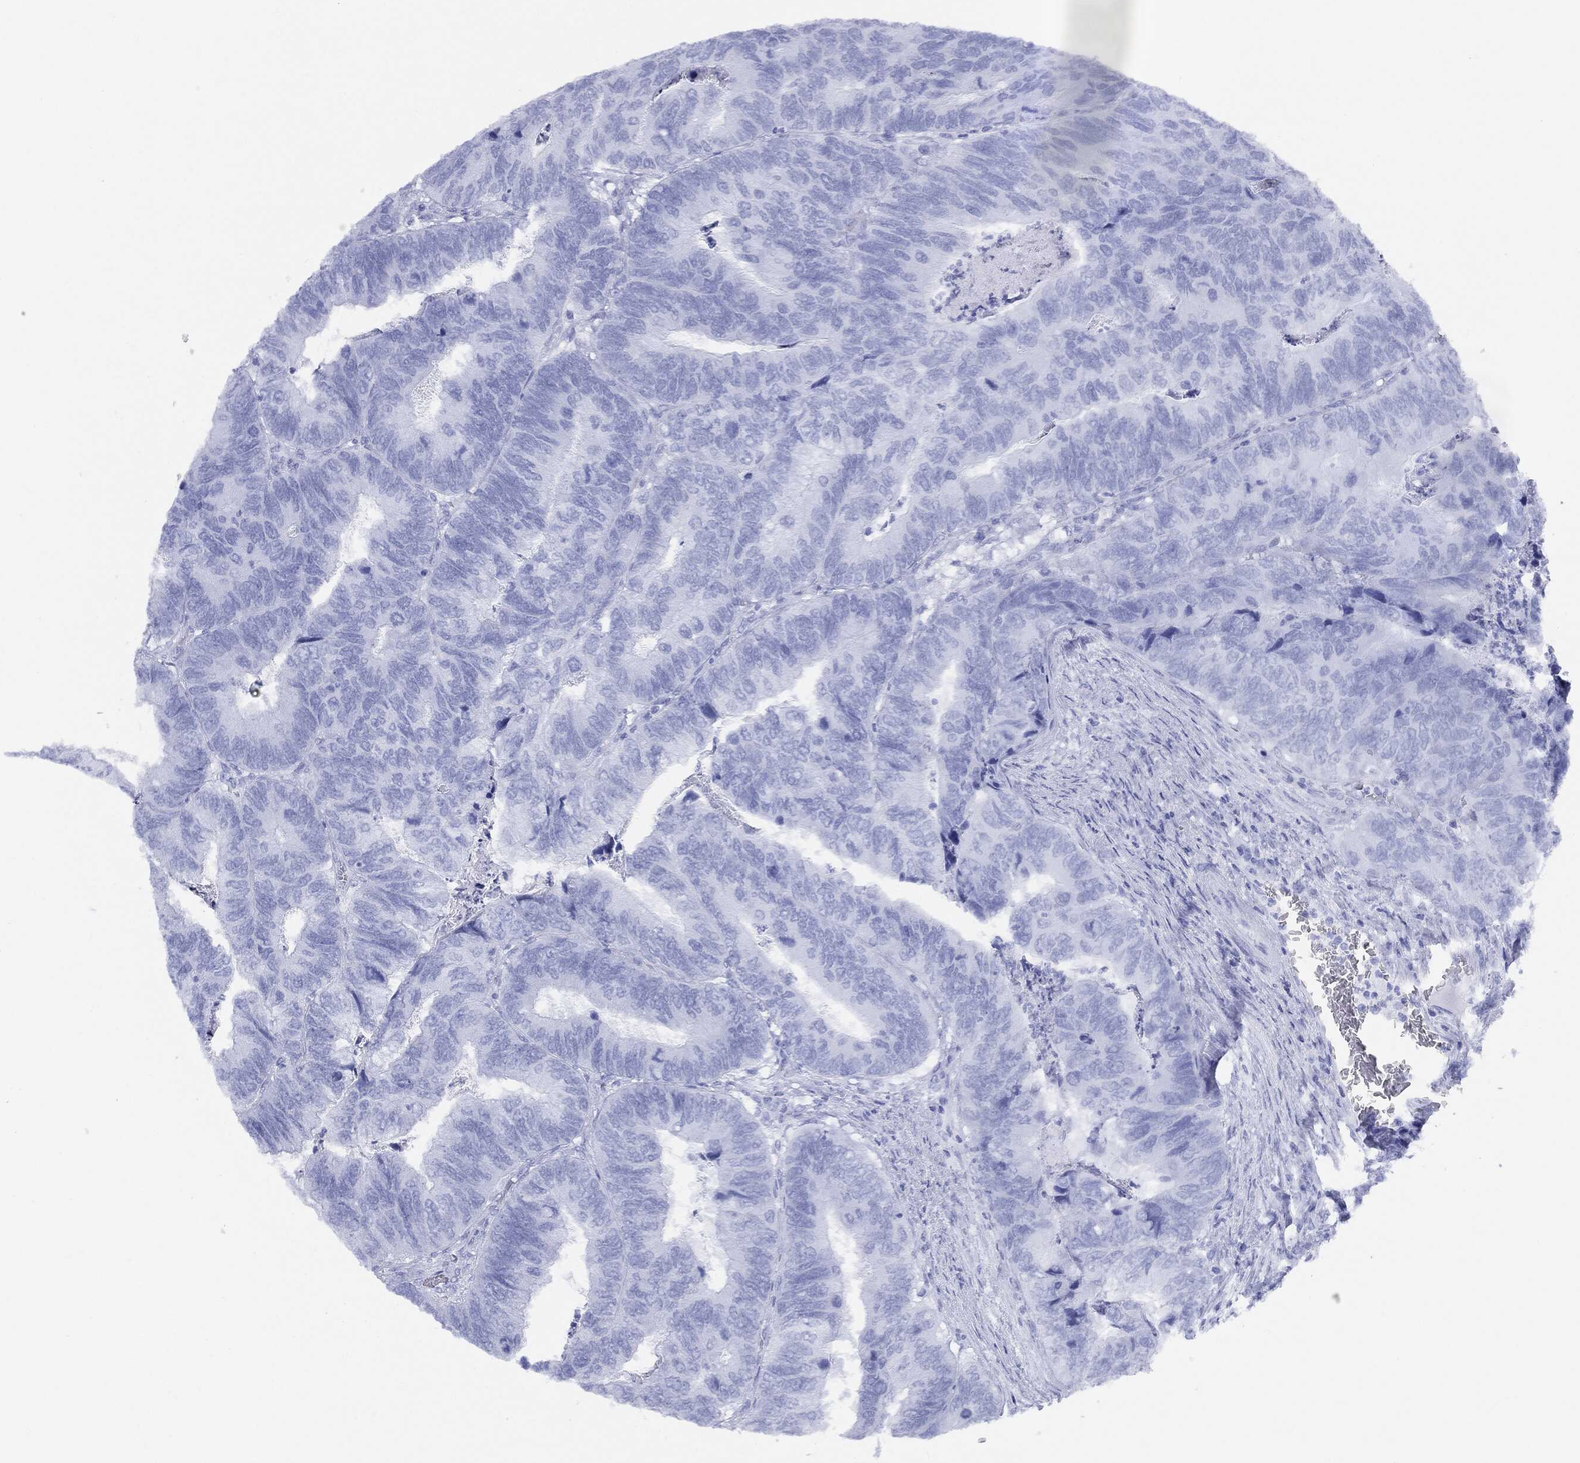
{"staining": {"intensity": "negative", "quantity": "none", "location": "none"}, "tissue": "colorectal cancer", "cell_type": "Tumor cells", "image_type": "cancer", "snomed": [{"axis": "morphology", "description": "Adenocarcinoma, NOS"}, {"axis": "topography", "description": "Colon"}], "caption": "Tumor cells are negative for protein expression in human colorectal cancer (adenocarcinoma). (DAB immunohistochemistry (IHC) with hematoxylin counter stain).", "gene": "CGB1", "patient": {"sex": "female", "age": 67}}